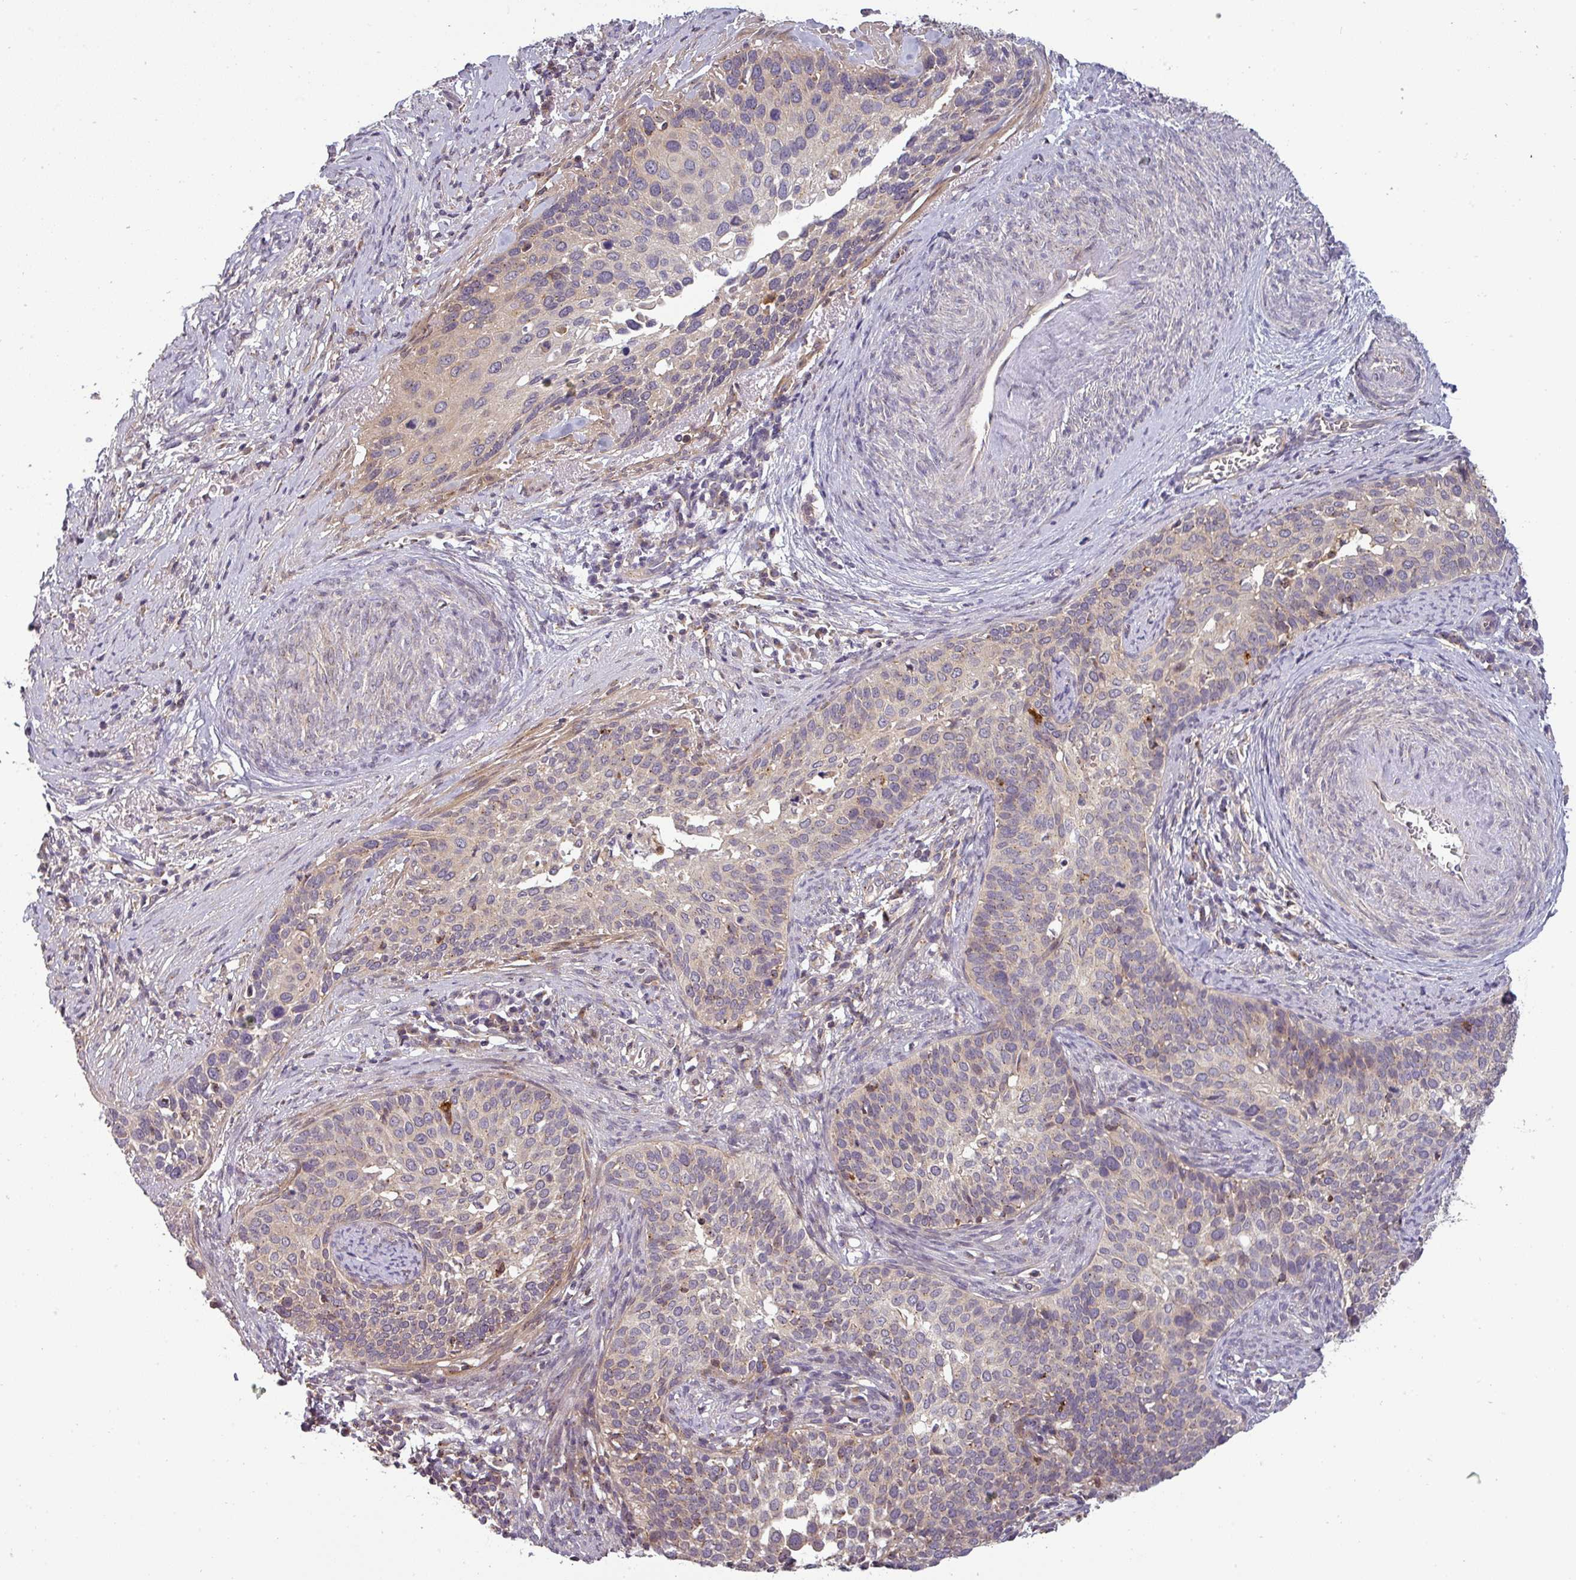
{"staining": {"intensity": "weak", "quantity": "<25%", "location": "cytoplasmic/membranous"}, "tissue": "cervical cancer", "cell_type": "Tumor cells", "image_type": "cancer", "snomed": [{"axis": "morphology", "description": "Squamous cell carcinoma, NOS"}, {"axis": "topography", "description": "Cervix"}], "caption": "Immunohistochemistry of human cervical cancer (squamous cell carcinoma) reveals no staining in tumor cells. Brightfield microscopy of IHC stained with DAB (3,3'-diaminobenzidine) (brown) and hematoxylin (blue), captured at high magnification.", "gene": "NIN", "patient": {"sex": "female", "age": 44}}